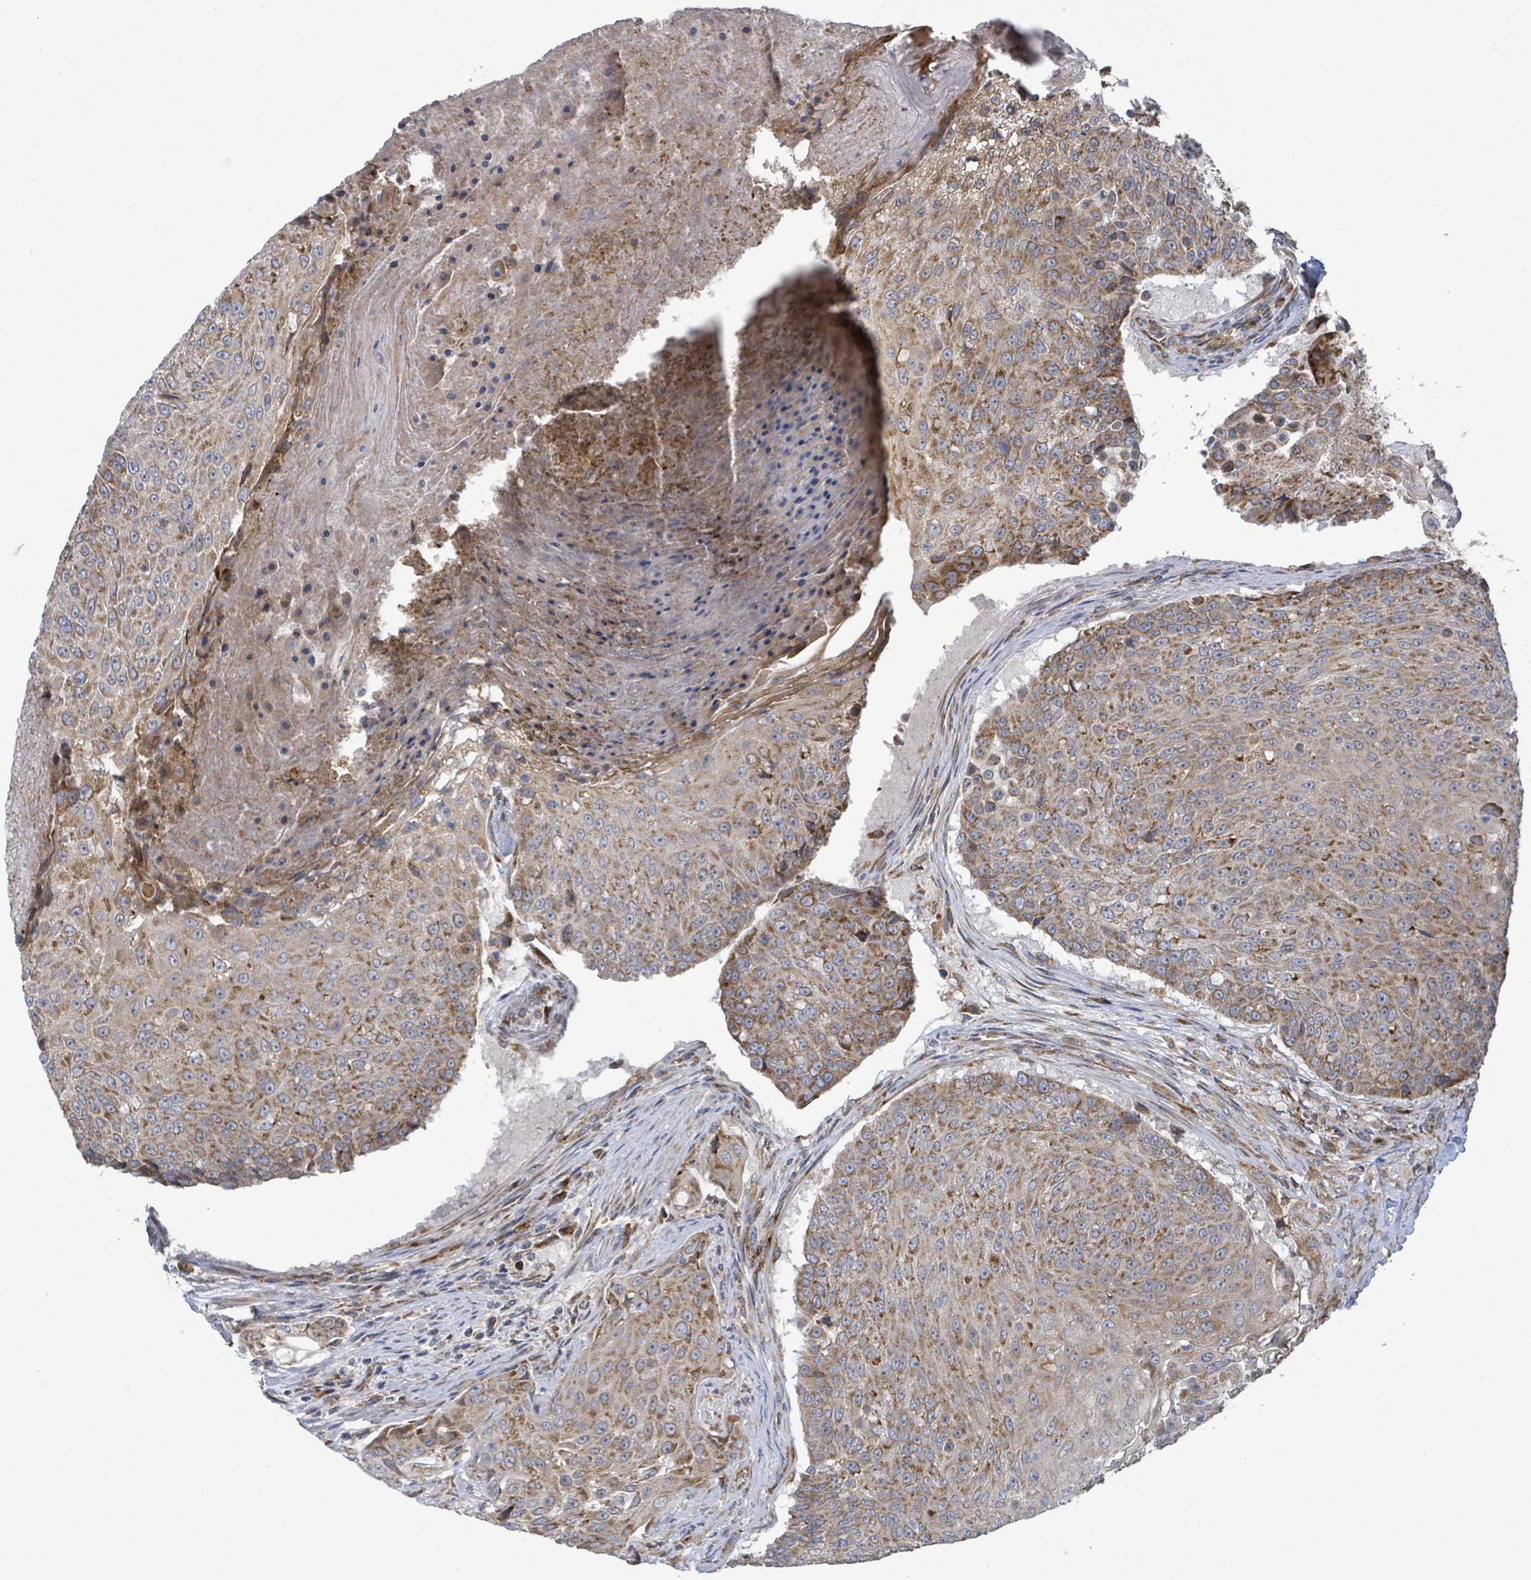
{"staining": {"intensity": "moderate", "quantity": ">75%", "location": "cytoplasmic/membranous"}, "tissue": "urothelial cancer", "cell_type": "Tumor cells", "image_type": "cancer", "snomed": [{"axis": "morphology", "description": "Urothelial carcinoma, High grade"}, {"axis": "topography", "description": "Urinary bladder"}], "caption": "Protein expression analysis of human high-grade urothelial carcinoma reveals moderate cytoplasmic/membranous staining in approximately >75% of tumor cells.", "gene": "NOMO1", "patient": {"sex": "female", "age": 63}}